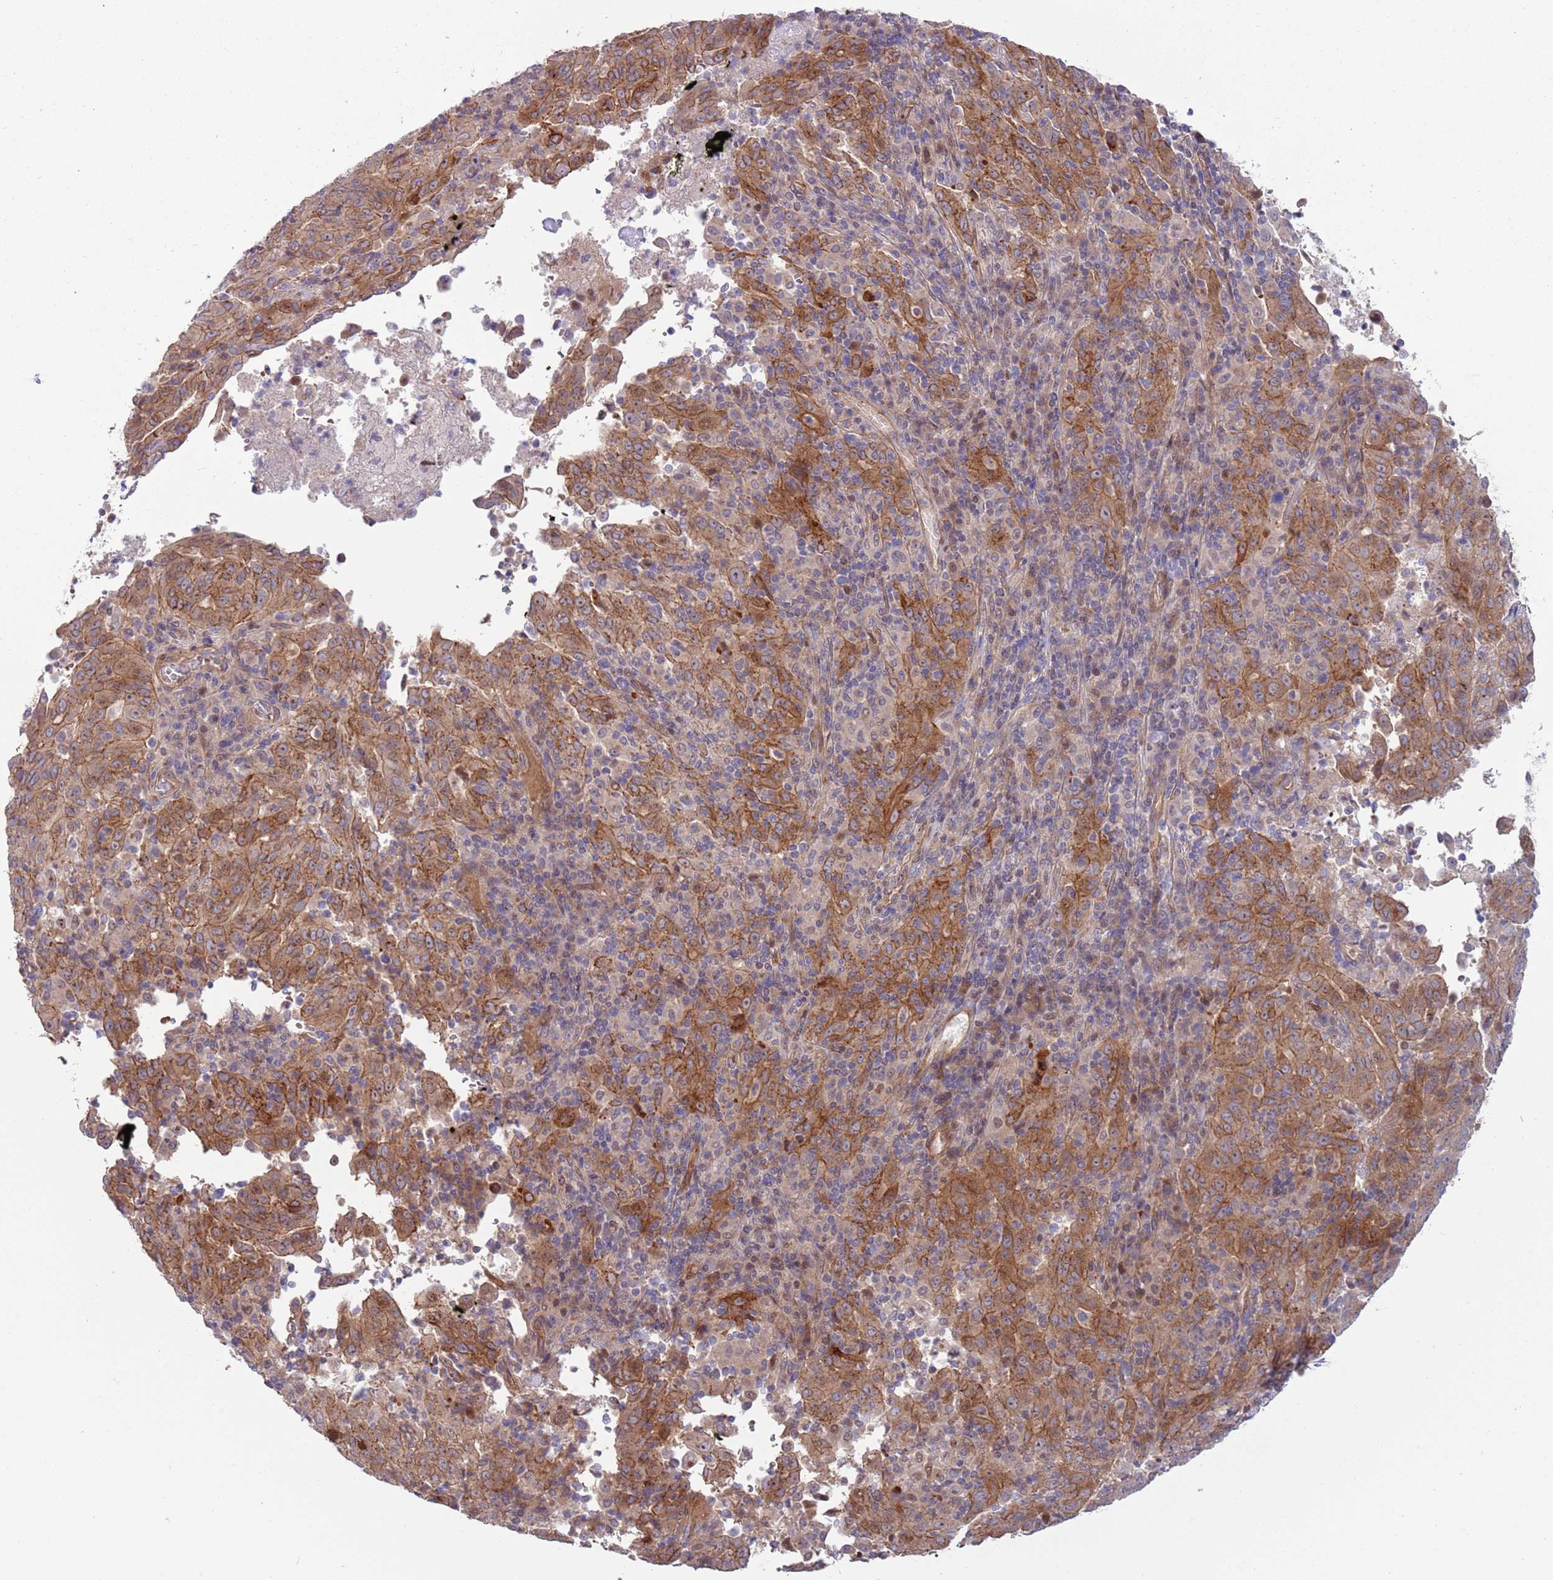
{"staining": {"intensity": "moderate", "quantity": ">75%", "location": "cytoplasmic/membranous"}, "tissue": "pancreatic cancer", "cell_type": "Tumor cells", "image_type": "cancer", "snomed": [{"axis": "morphology", "description": "Adenocarcinoma, NOS"}, {"axis": "topography", "description": "Pancreas"}], "caption": "A brown stain highlights moderate cytoplasmic/membranous positivity of a protein in pancreatic cancer (adenocarcinoma) tumor cells.", "gene": "ITGB6", "patient": {"sex": "male", "age": 63}}